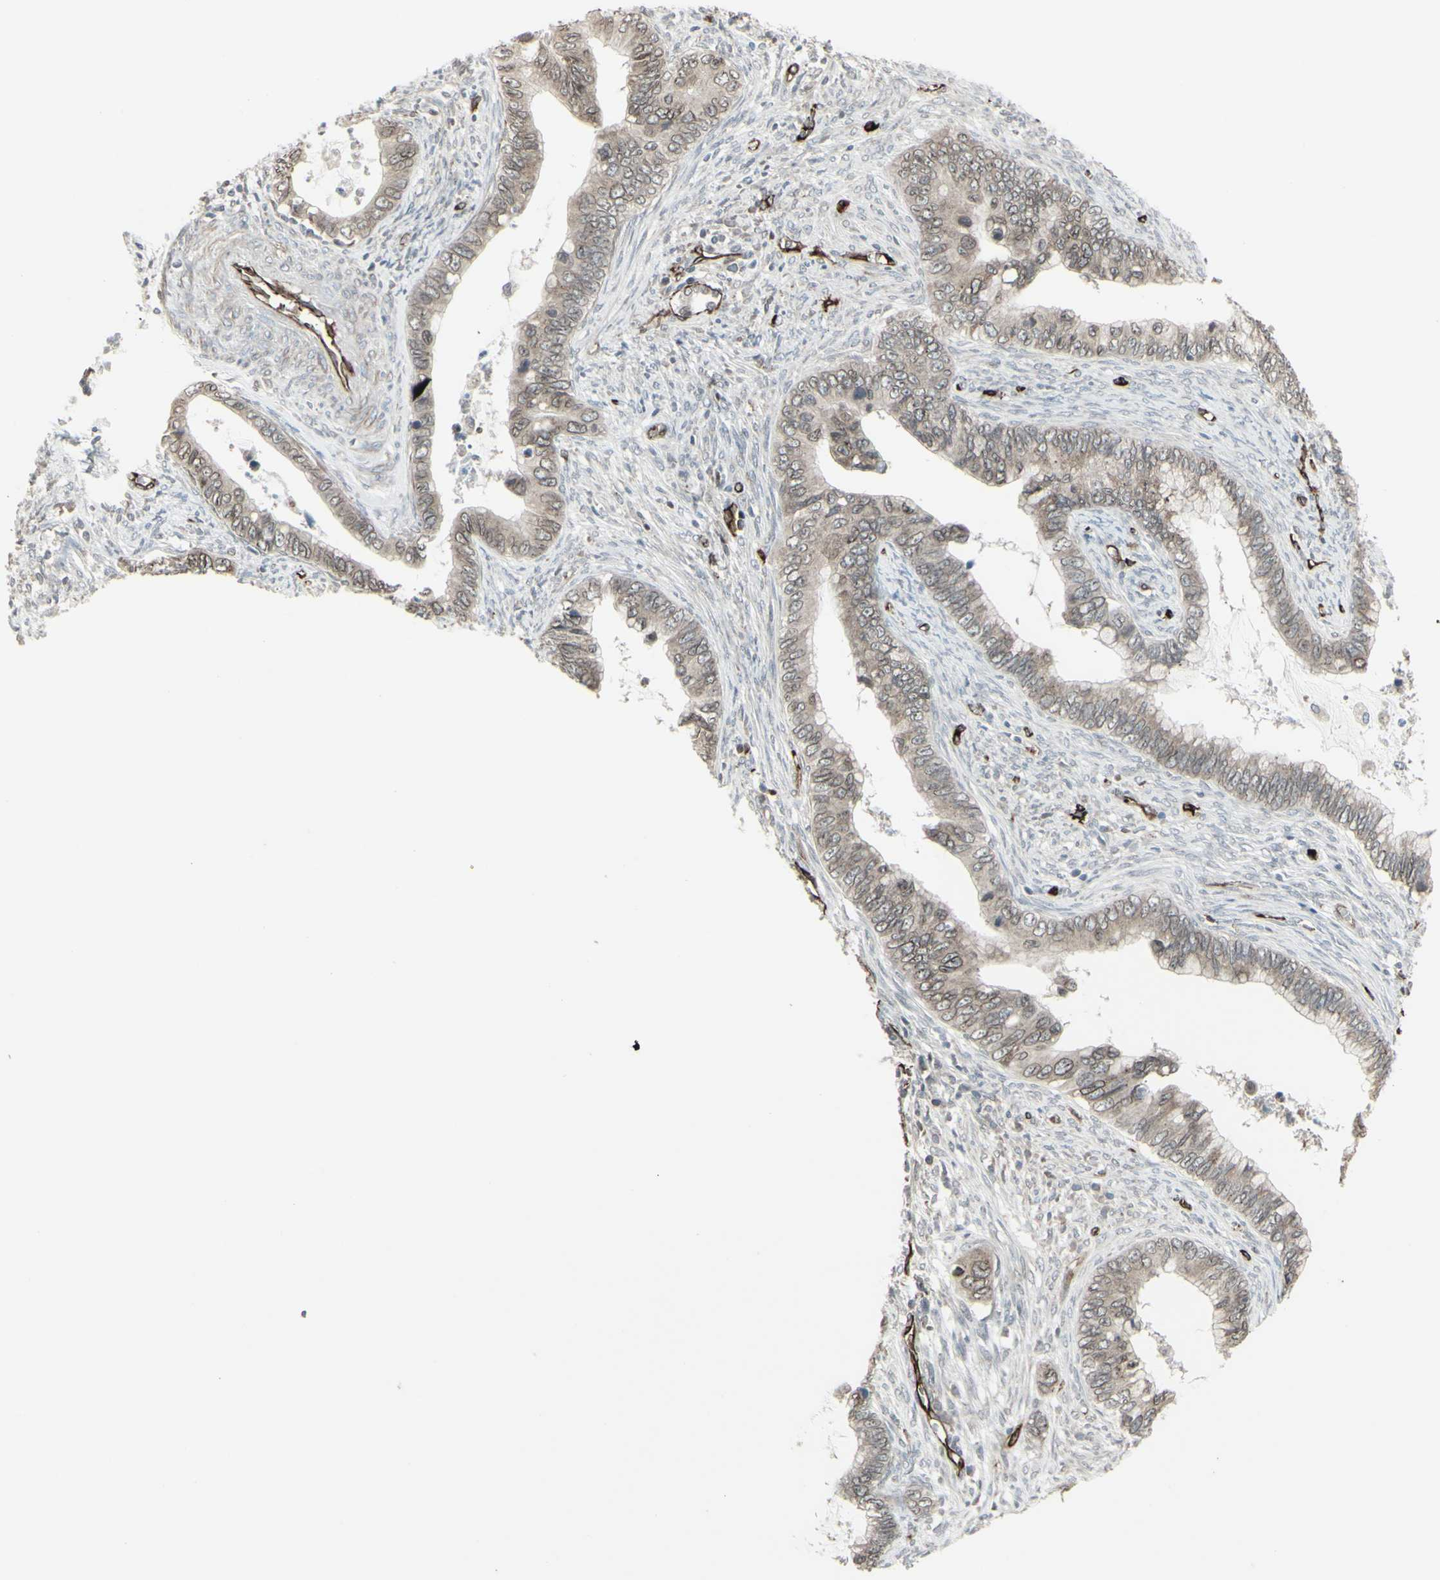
{"staining": {"intensity": "weak", "quantity": ">75%", "location": "cytoplasmic/membranous,nuclear"}, "tissue": "cervical cancer", "cell_type": "Tumor cells", "image_type": "cancer", "snomed": [{"axis": "morphology", "description": "Adenocarcinoma, NOS"}, {"axis": "topography", "description": "Cervix"}], "caption": "A brown stain highlights weak cytoplasmic/membranous and nuclear positivity of a protein in human cervical adenocarcinoma tumor cells. The staining is performed using DAB brown chromogen to label protein expression. The nuclei are counter-stained blue using hematoxylin.", "gene": "DTX3L", "patient": {"sex": "female", "age": 44}}